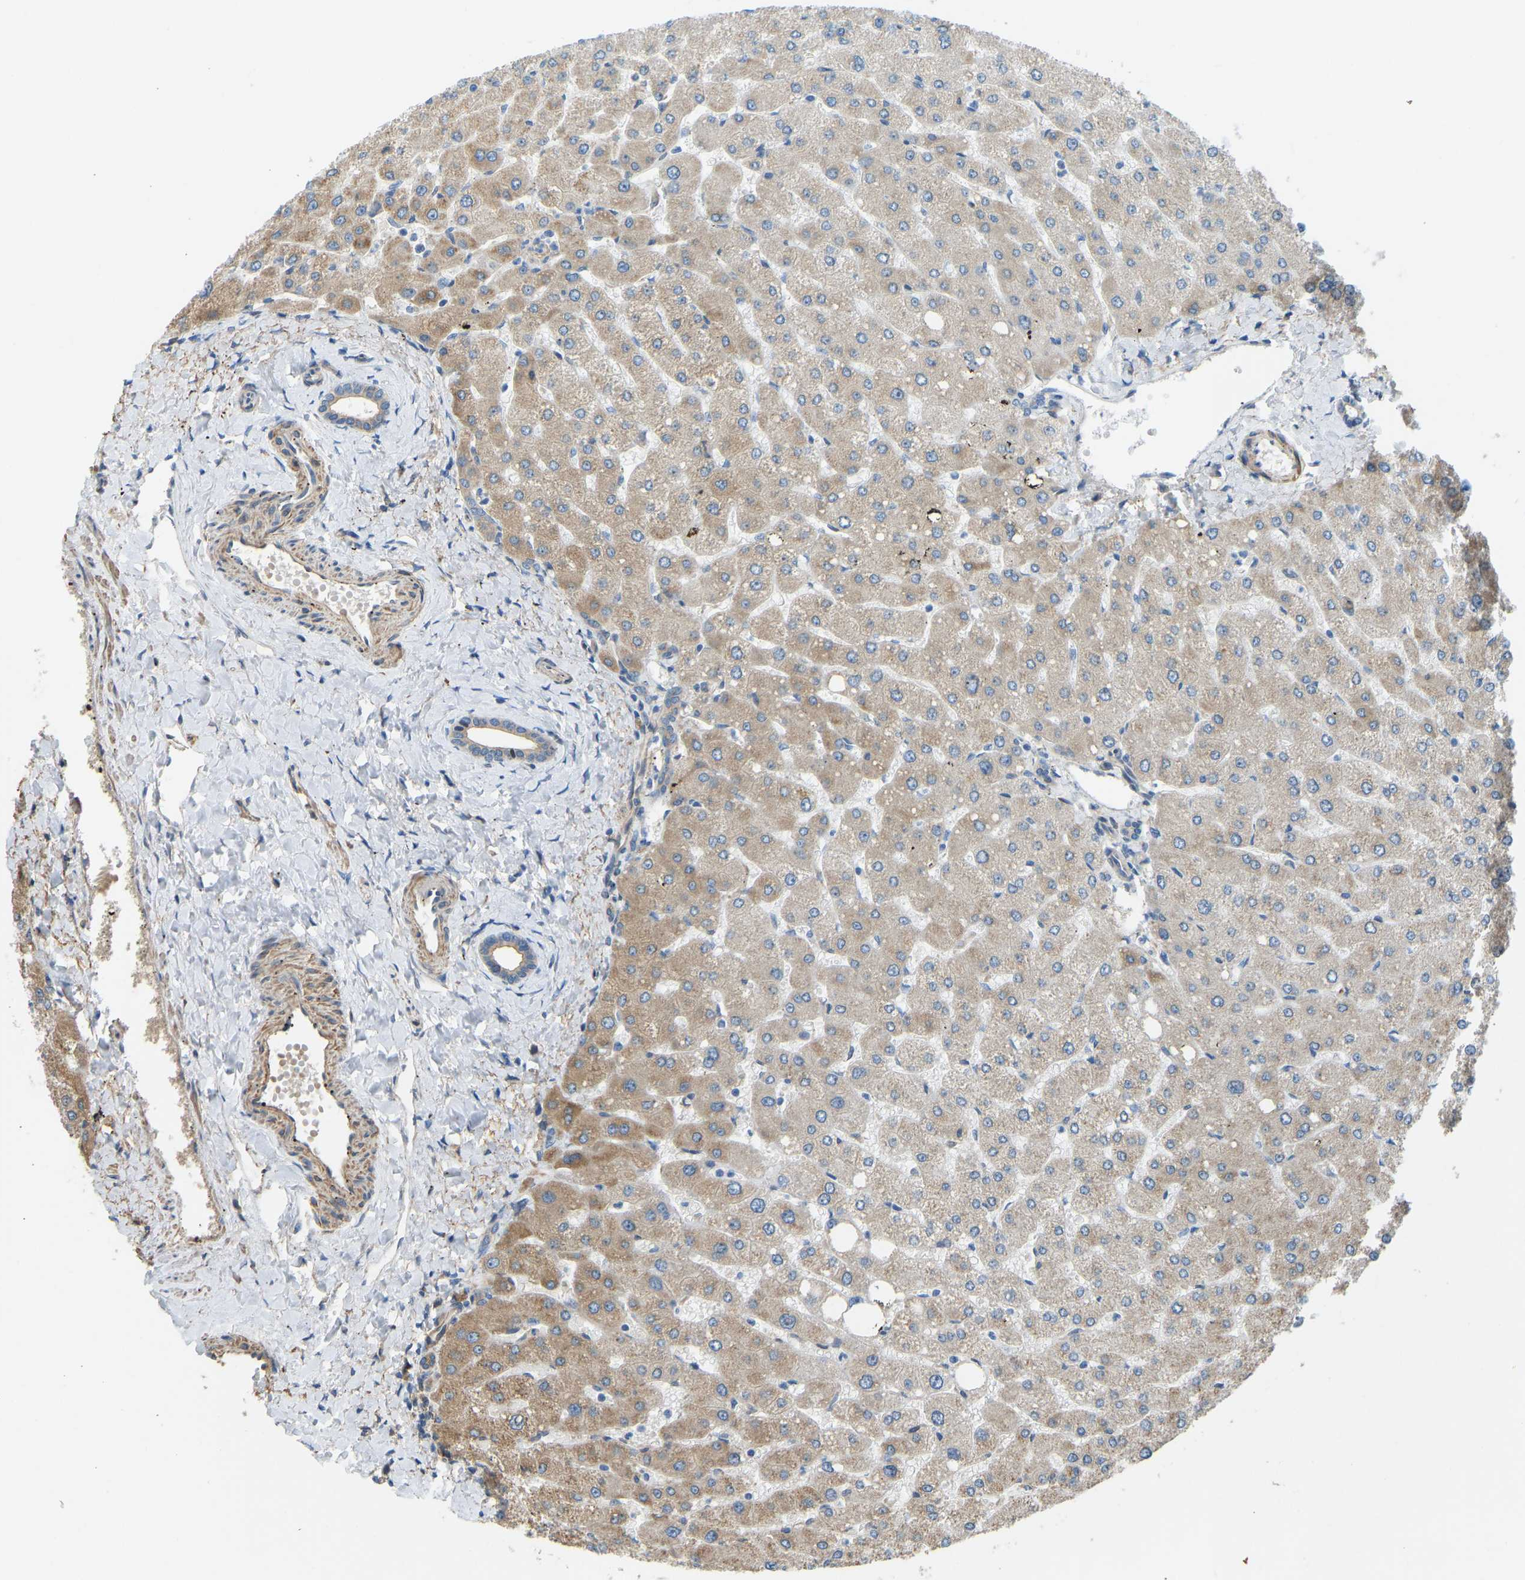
{"staining": {"intensity": "weak", "quantity": "<25%", "location": "cytoplasmic/membranous"}, "tissue": "liver", "cell_type": "Cholangiocytes", "image_type": "normal", "snomed": [{"axis": "morphology", "description": "Normal tissue, NOS"}, {"axis": "topography", "description": "Liver"}], "caption": "Unremarkable liver was stained to show a protein in brown. There is no significant expression in cholangiocytes. (IHC, brightfield microscopy, high magnification).", "gene": "OS9", "patient": {"sex": "male", "age": 55}}